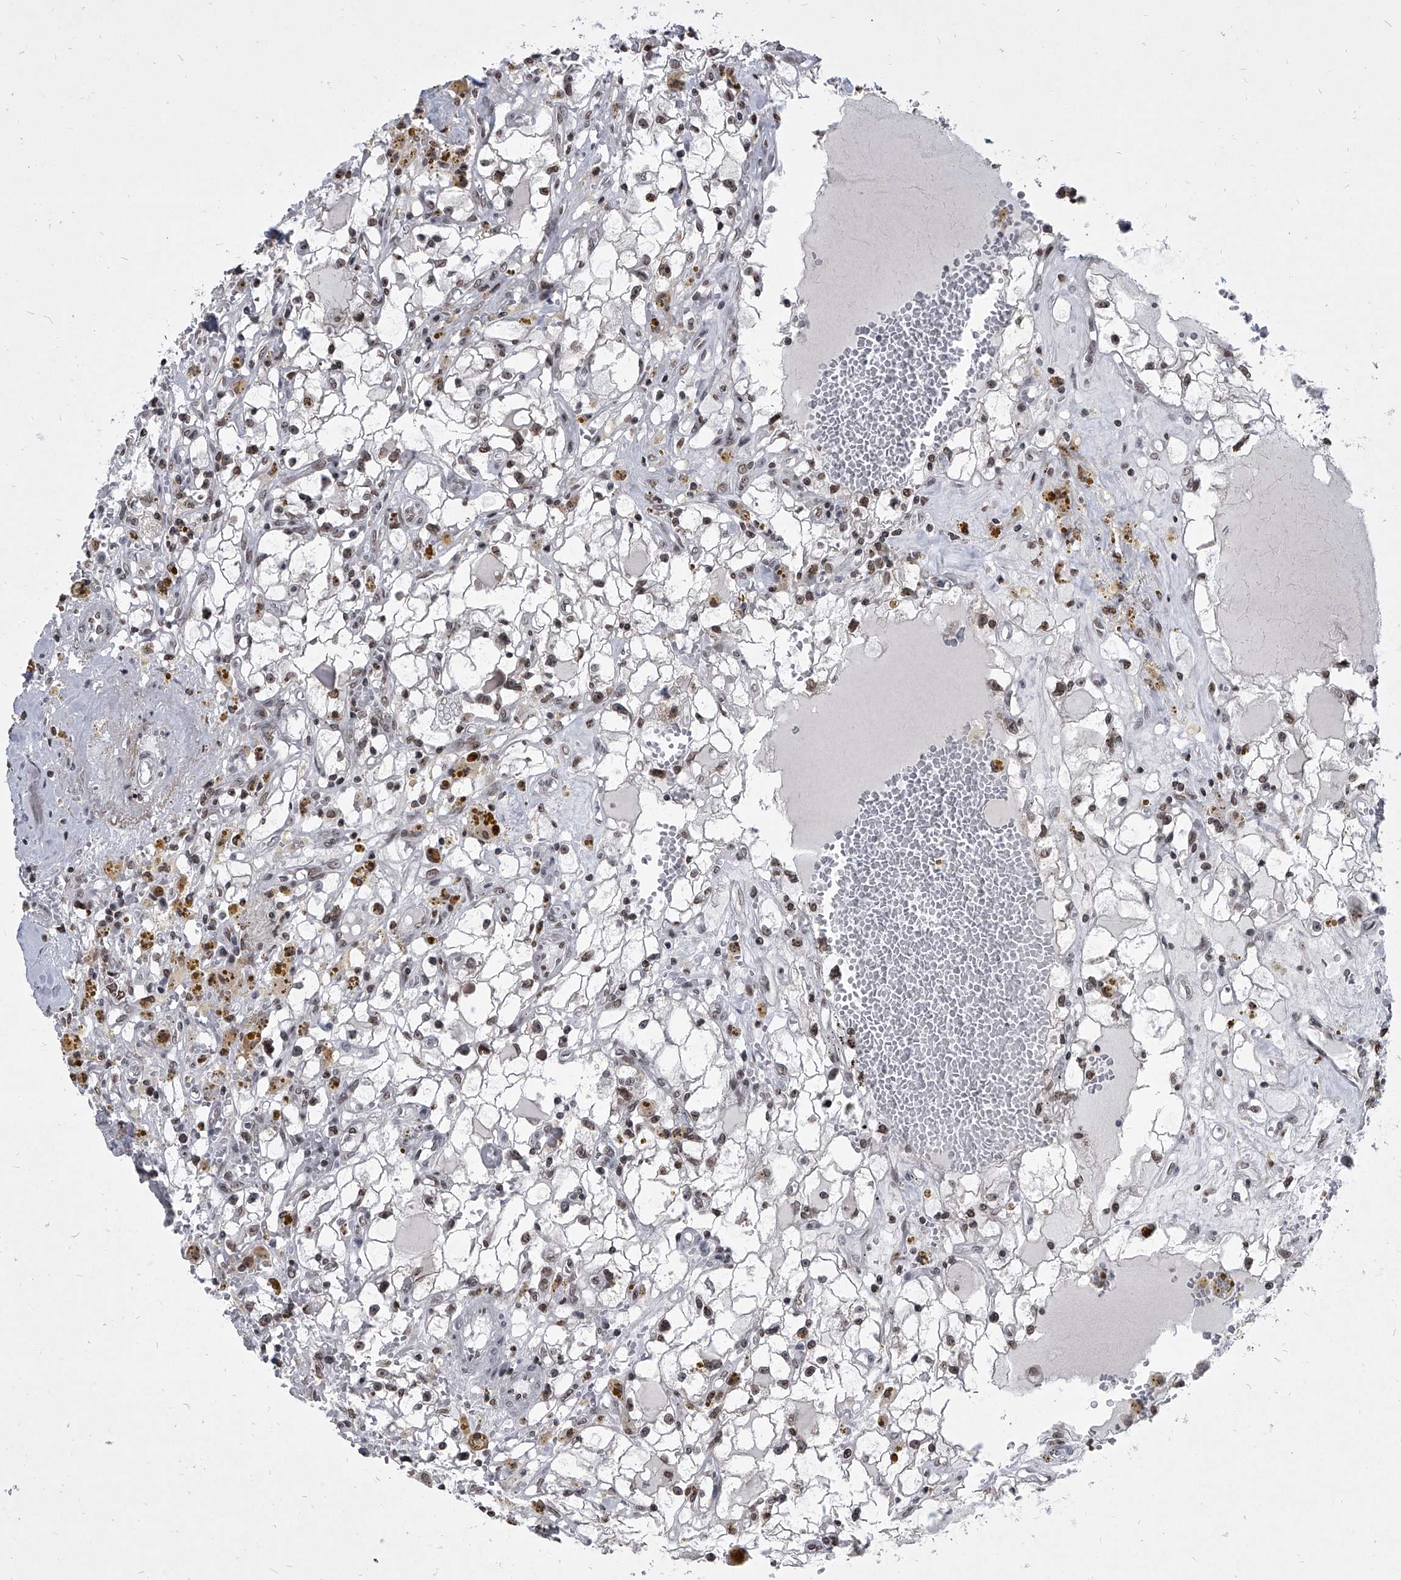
{"staining": {"intensity": "moderate", "quantity": "25%-75%", "location": "nuclear"}, "tissue": "renal cancer", "cell_type": "Tumor cells", "image_type": "cancer", "snomed": [{"axis": "morphology", "description": "Adenocarcinoma, NOS"}, {"axis": "topography", "description": "Kidney"}], "caption": "IHC (DAB (3,3'-diaminobenzidine)) staining of human adenocarcinoma (renal) demonstrates moderate nuclear protein positivity in approximately 25%-75% of tumor cells. Immunohistochemistry (ihc) stains the protein of interest in brown and the nuclei are stained blue.", "gene": "PPIL4", "patient": {"sex": "male", "age": 56}}